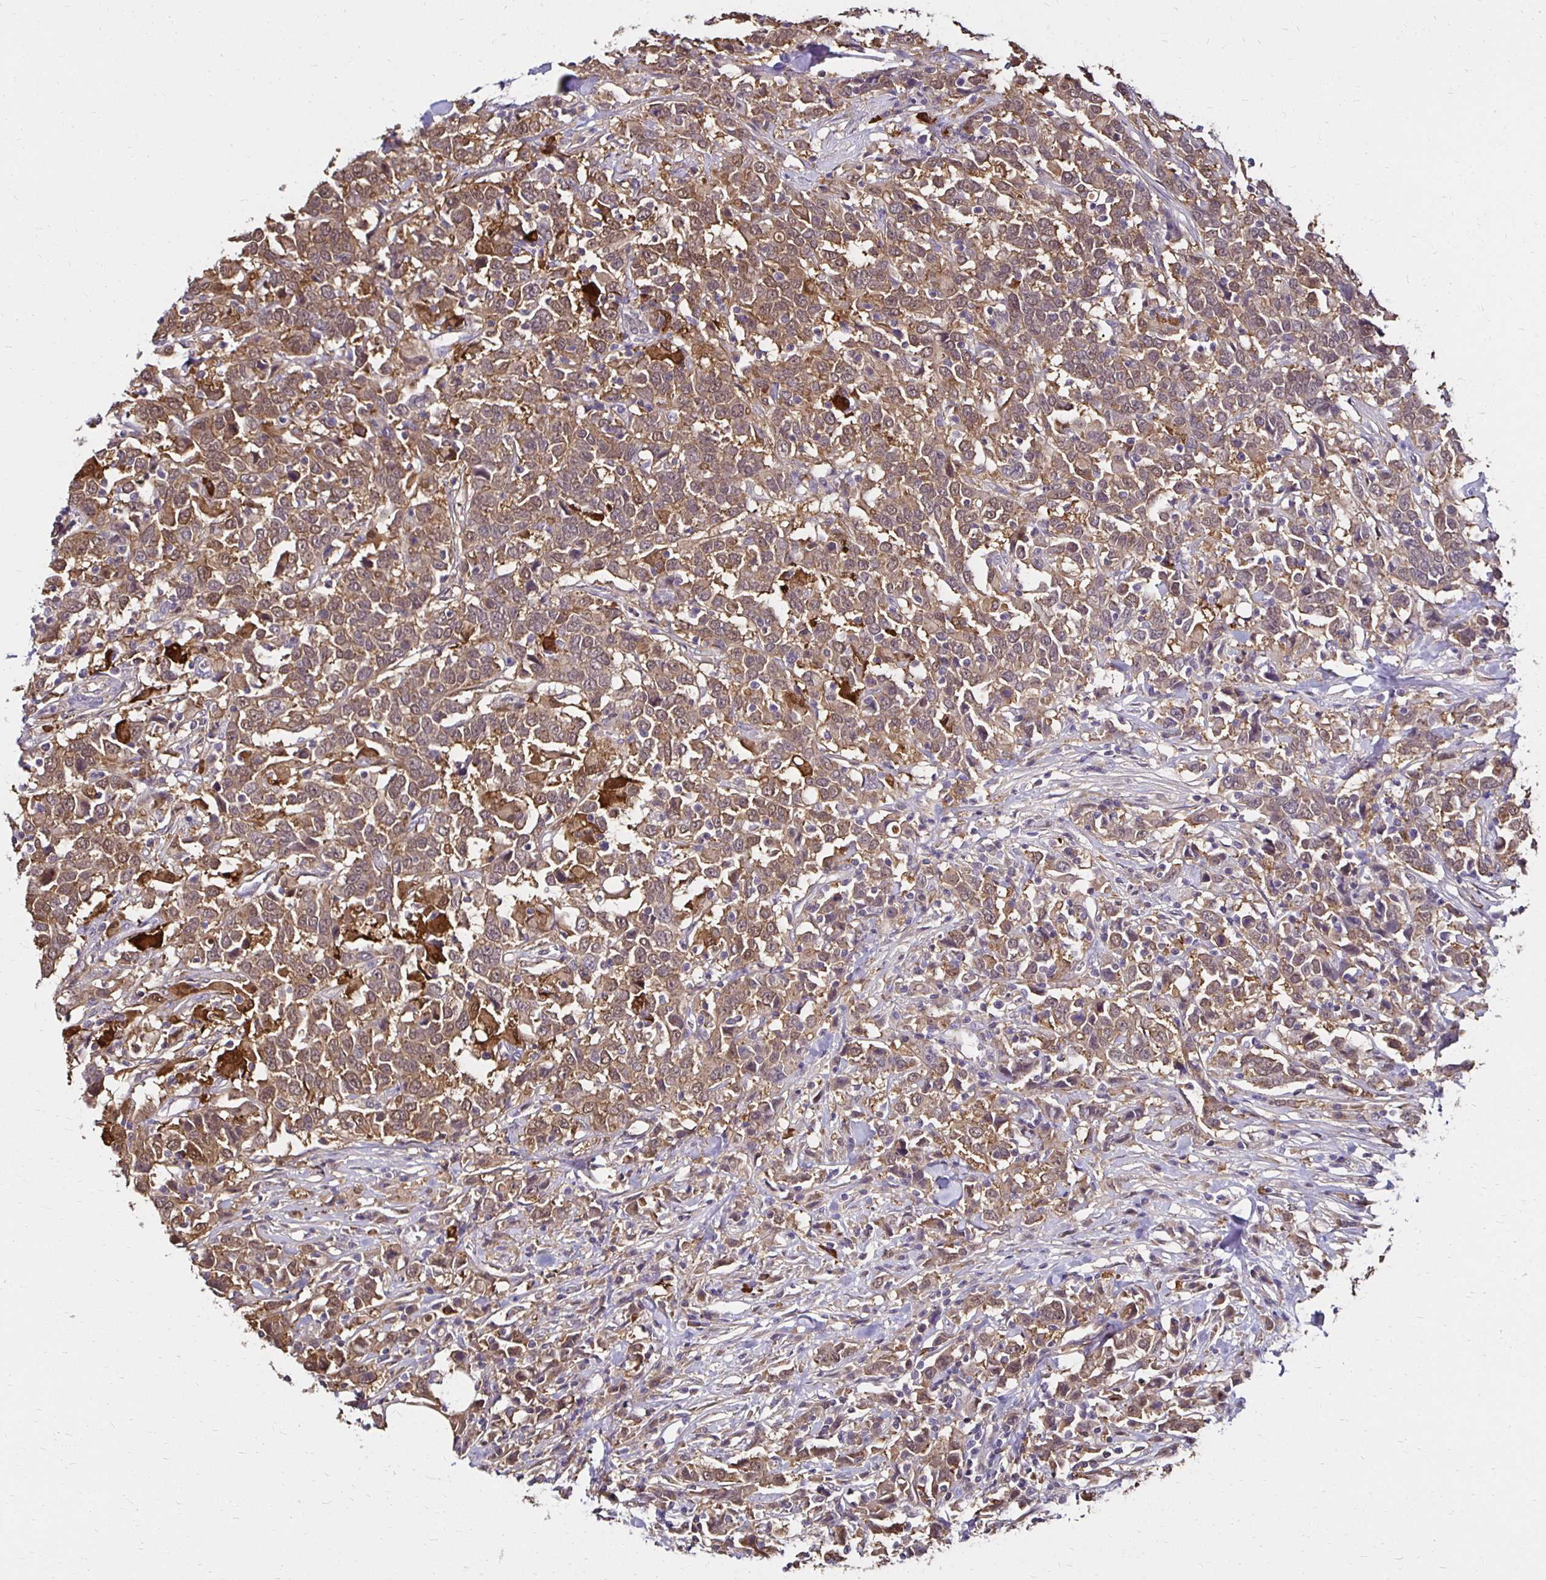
{"staining": {"intensity": "weak", "quantity": ">75%", "location": "cytoplasmic/membranous,nuclear"}, "tissue": "urothelial cancer", "cell_type": "Tumor cells", "image_type": "cancer", "snomed": [{"axis": "morphology", "description": "Urothelial carcinoma, High grade"}, {"axis": "topography", "description": "Urinary bladder"}], "caption": "The micrograph shows staining of high-grade urothelial carcinoma, revealing weak cytoplasmic/membranous and nuclear protein positivity (brown color) within tumor cells.", "gene": "TXN", "patient": {"sex": "male", "age": 61}}